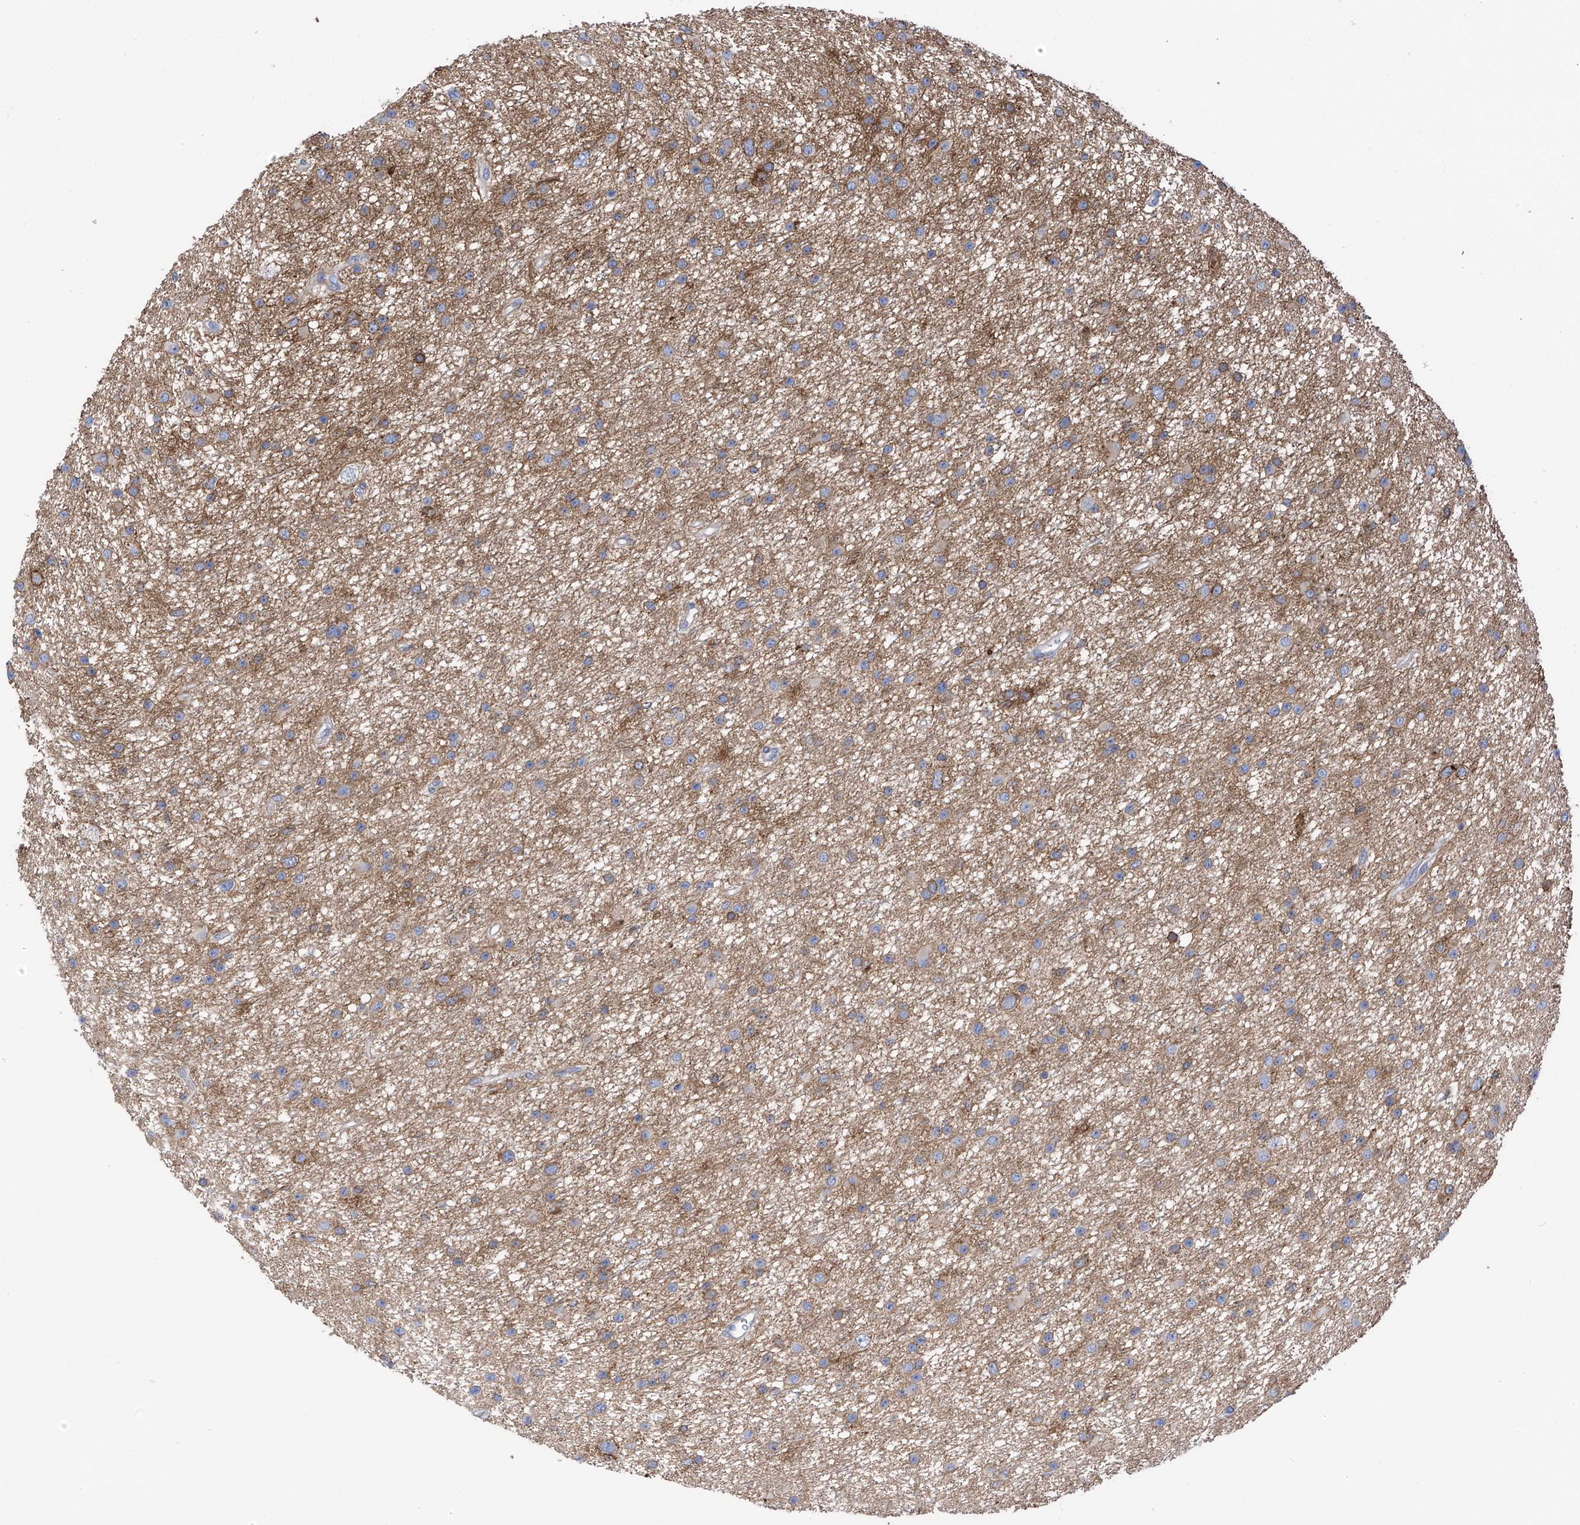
{"staining": {"intensity": "moderate", "quantity": "25%-75%", "location": "cytoplasmic/membranous"}, "tissue": "glioma", "cell_type": "Tumor cells", "image_type": "cancer", "snomed": [{"axis": "morphology", "description": "Glioma, malignant, Low grade"}, {"axis": "topography", "description": "Cerebral cortex"}], "caption": "The histopathology image demonstrates staining of malignant glioma (low-grade), revealing moderate cytoplasmic/membranous protein staining (brown color) within tumor cells.", "gene": "P2RX7", "patient": {"sex": "female", "age": 39}}